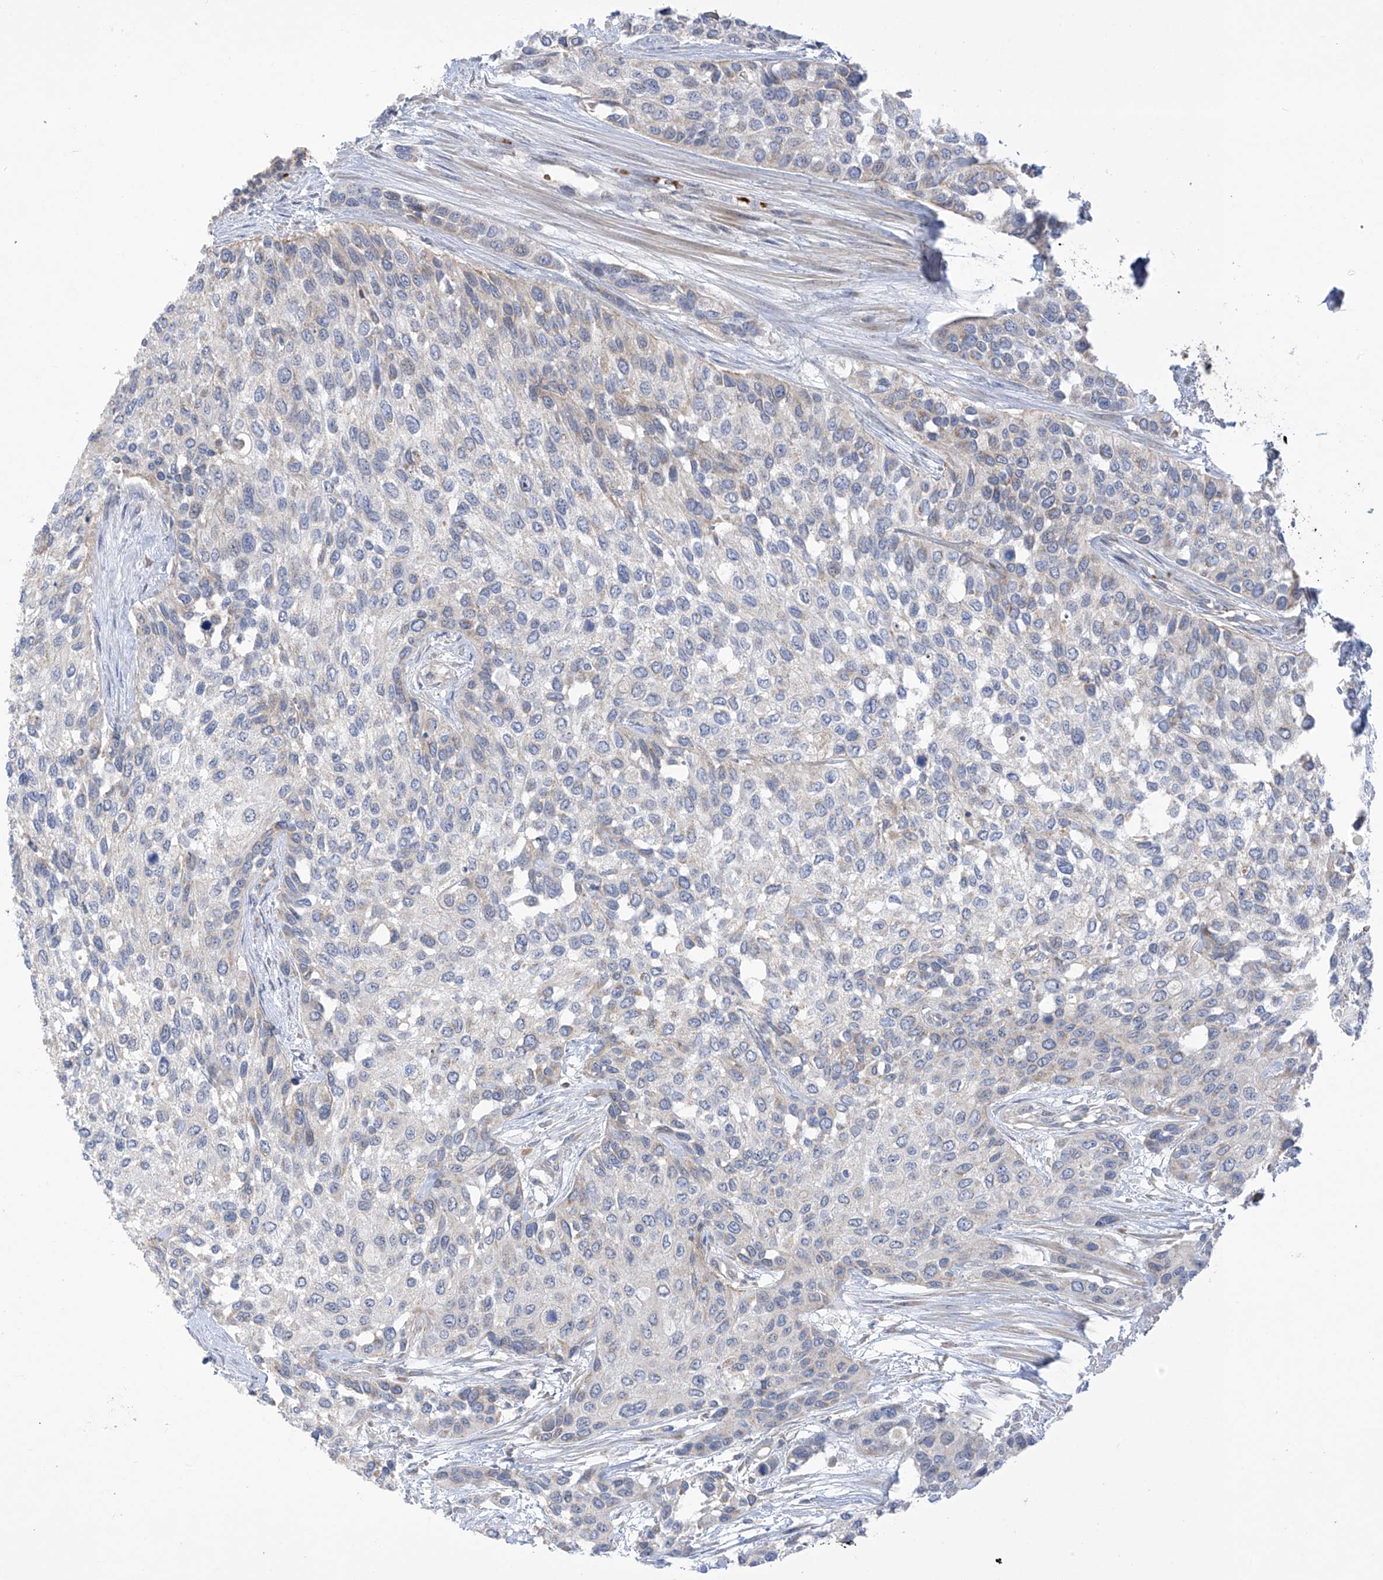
{"staining": {"intensity": "negative", "quantity": "none", "location": "none"}, "tissue": "urothelial cancer", "cell_type": "Tumor cells", "image_type": "cancer", "snomed": [{"axis": "morphology", "description": "Normal tissue, NOS"}, {"axis": "morphology", "description": "Urothelial carcinoma, High grade"}, {"axis": "topography", "description": "Vascular tissue"}, {"axis": "topography", "description": "Urinary bladder"}], "caption": "An immunohistochemistry photomicrograph of high-grade urothelial carcinoma is shown. There is no staining in tumor cells of high-grade urothelial carcinoma.", "gene": "METTL18", "patient": {"sex": "female", "age": 56}}